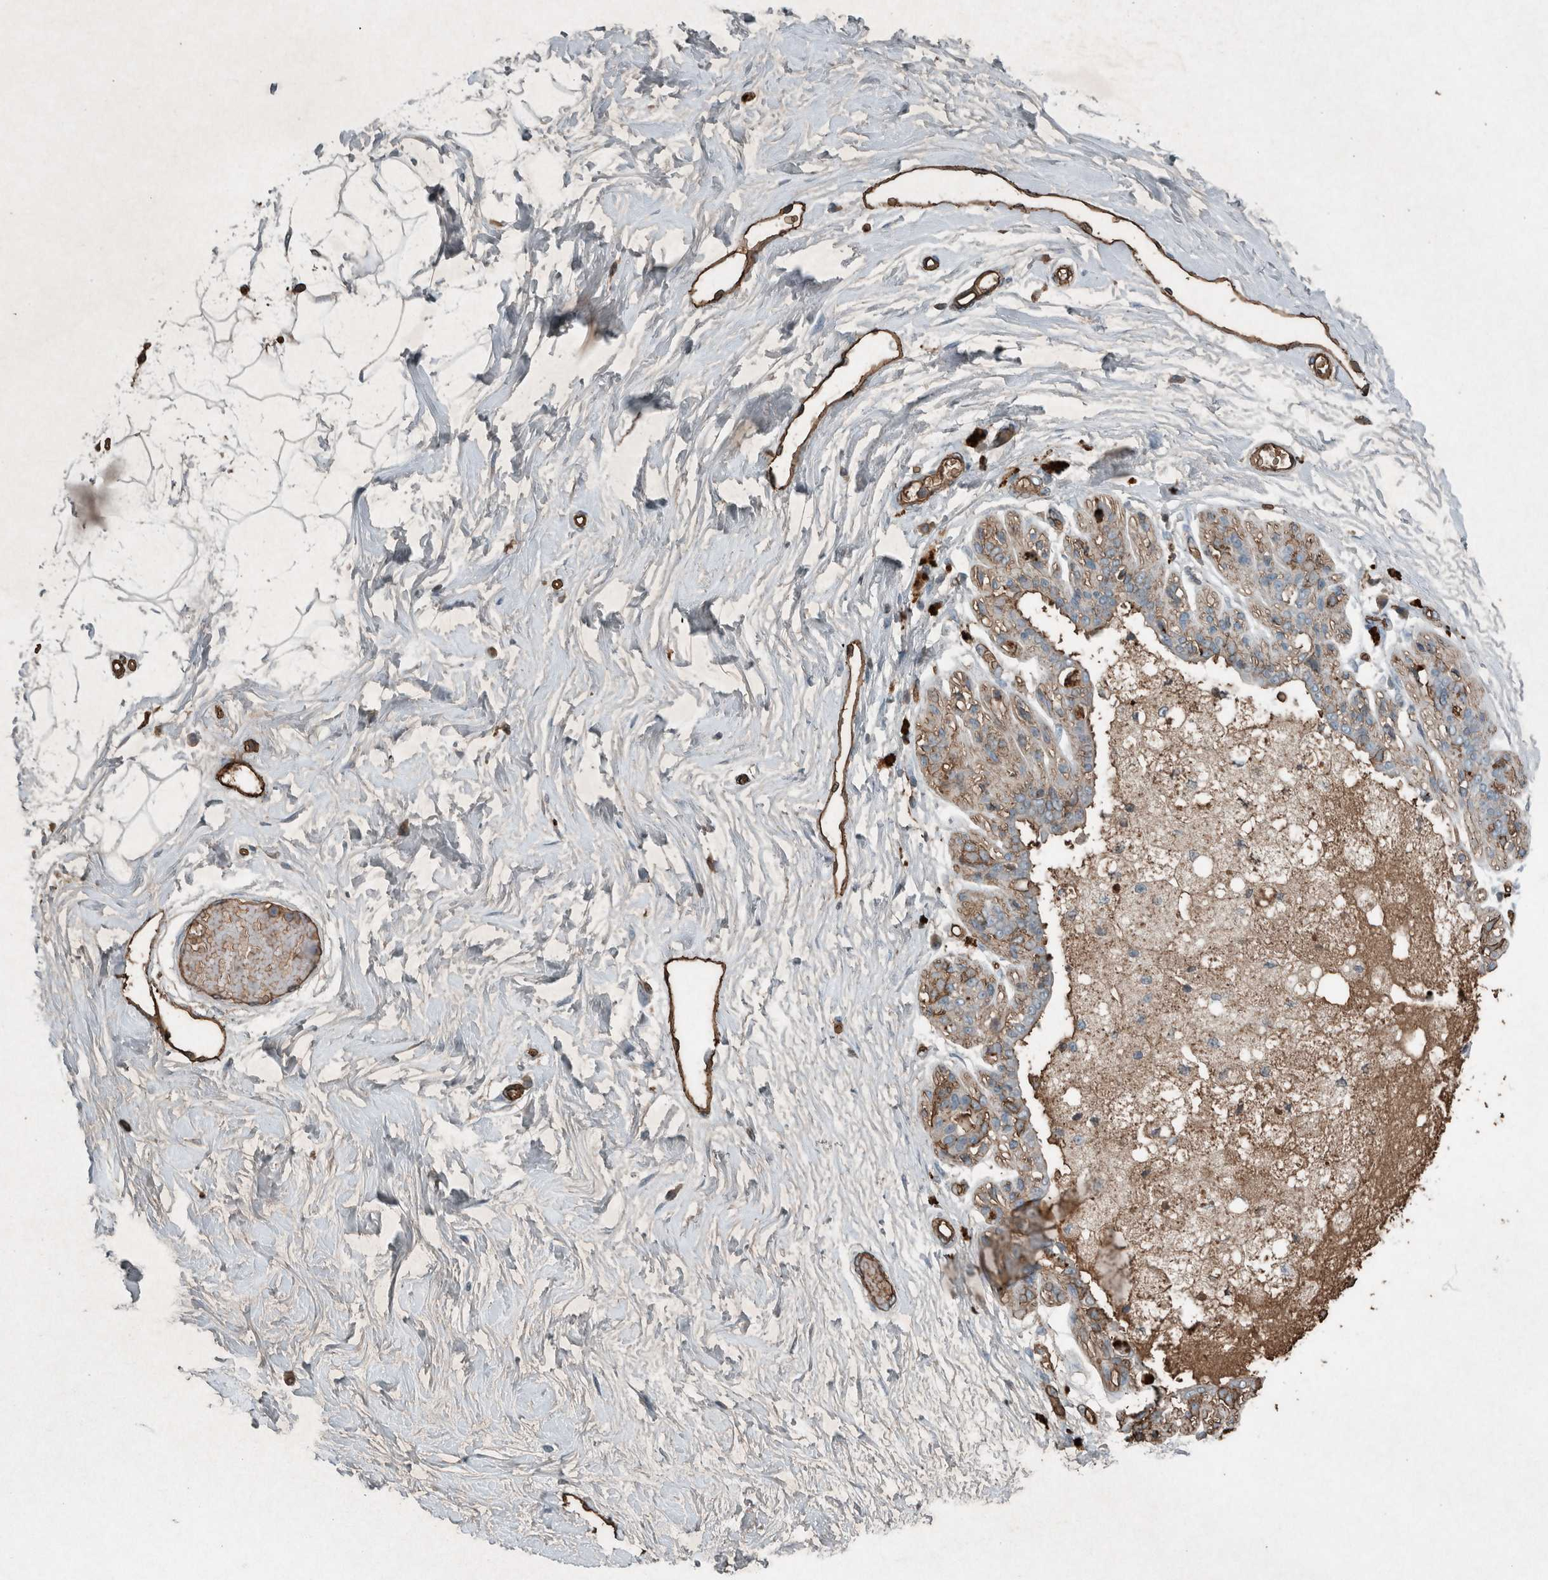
{"staining": {"intensity": "negative", "quantity": "none", "location": "none"}, "tissue": "breast", "cell_type": "Adipocytes", "image_type": "normal", "snomed": [{"axis": "morphology", "description": "Normal tissue, NOS"}, {"axis": "topography", "description": "Breast"}], "caption": "Immunohistochemistry (IHC) micrograph of unremarkable breast: breast stained with DAB (3,3'-diaminobenzidine) reveals no significant protein staining in adipocytes.", "gene": "LBP", "patient": {"sex": "female", "age": 45}}